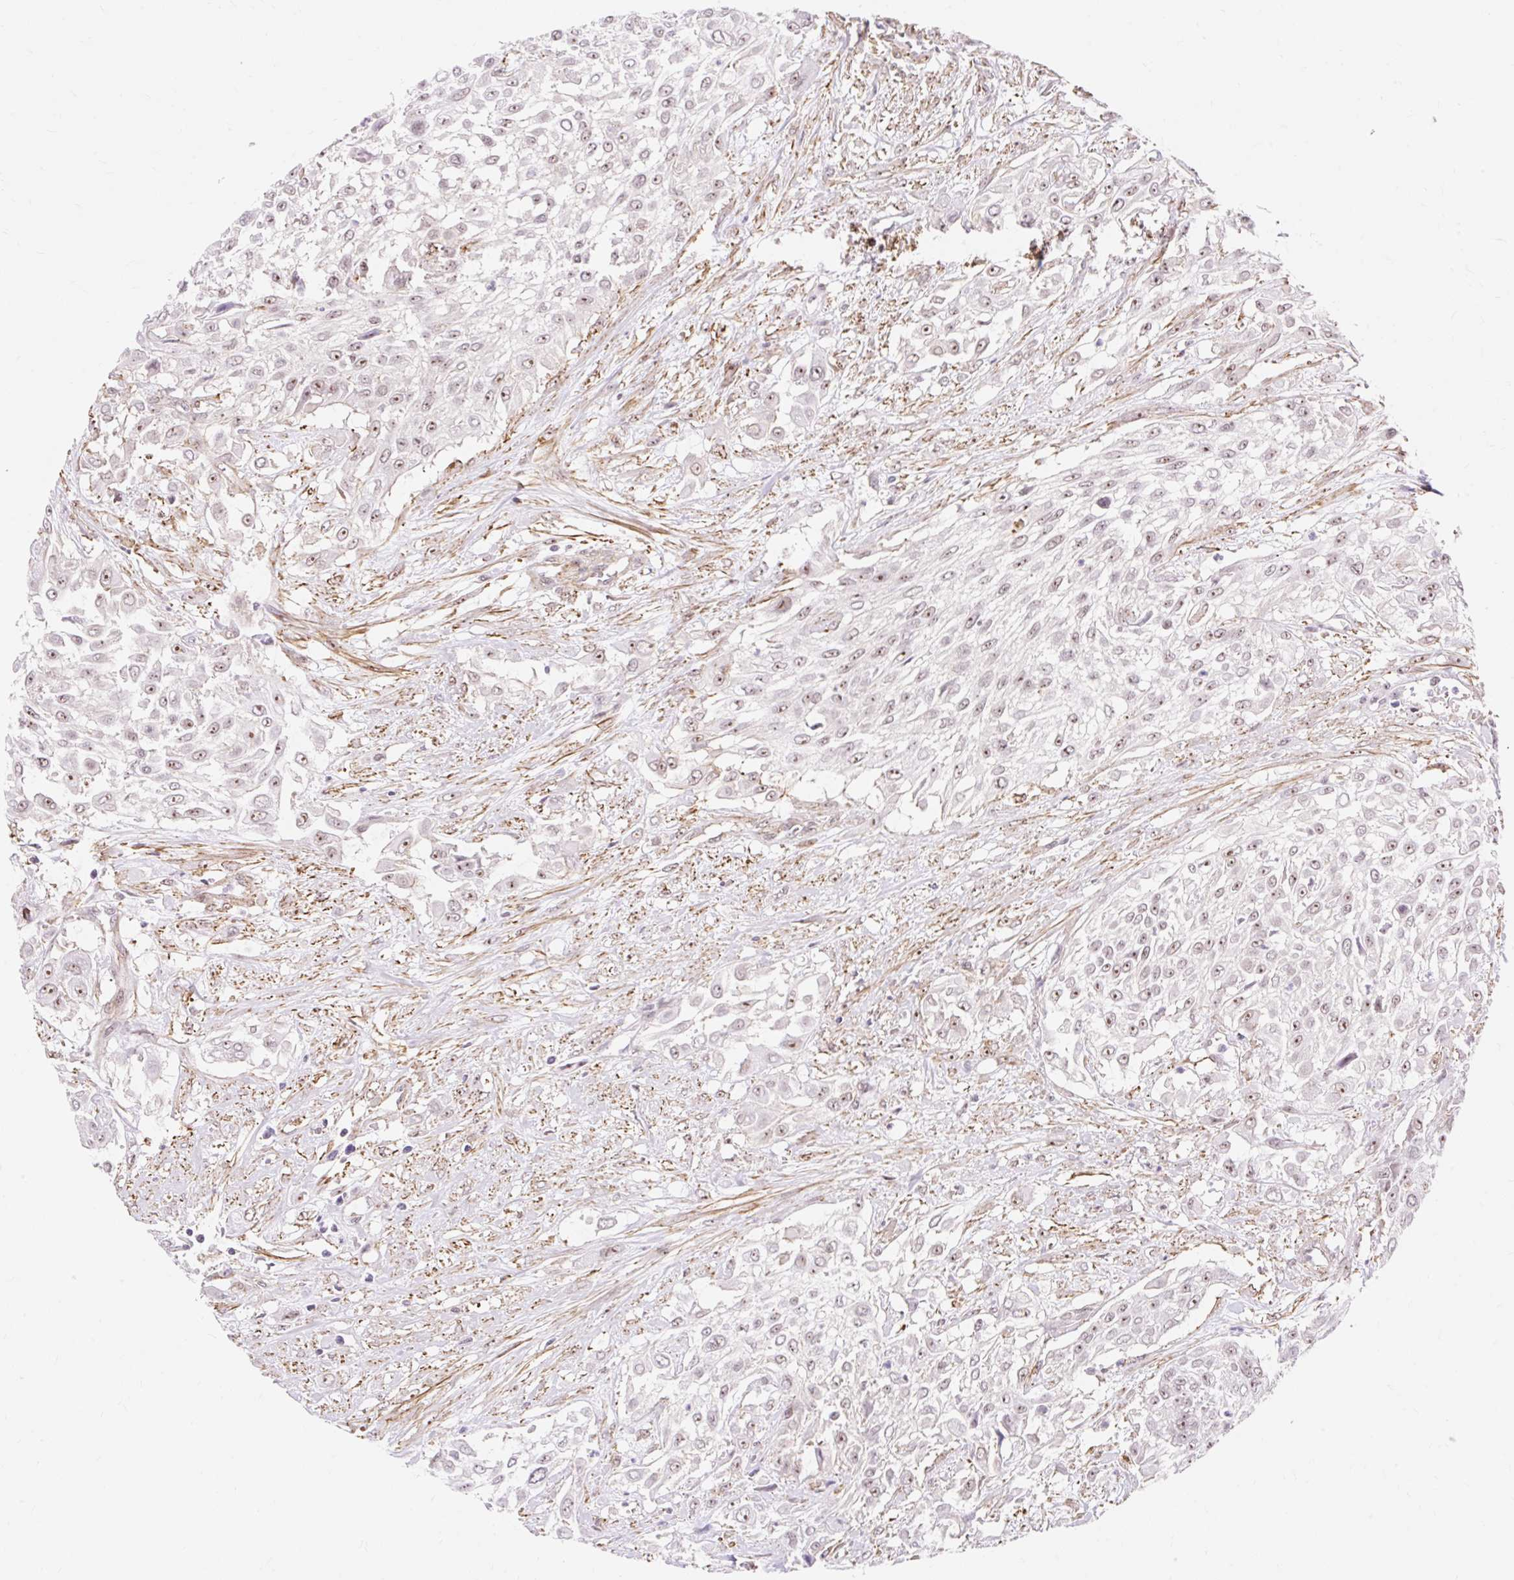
{"staining": {"intensity": "weak", "quantity": ">75%", "location": "nuclear"}, "tissue": "urothelial cancer", "cell_type": "Tumor cells", "image_type": "cancer", "snomed": [{"axis": "morphology", "description": "Urothelial carcinoma, High grade"}, {"axis": "topography", "description": "Urinary bladder"}], "caption": "Immunohistochemical staining of human urothelial cancer demonstrates low levels of weak nuclear protein positivity in approximately >75% of tumor cells.", "gene": "OBP2A", "patient": {"sex": "male", "age": 57}}